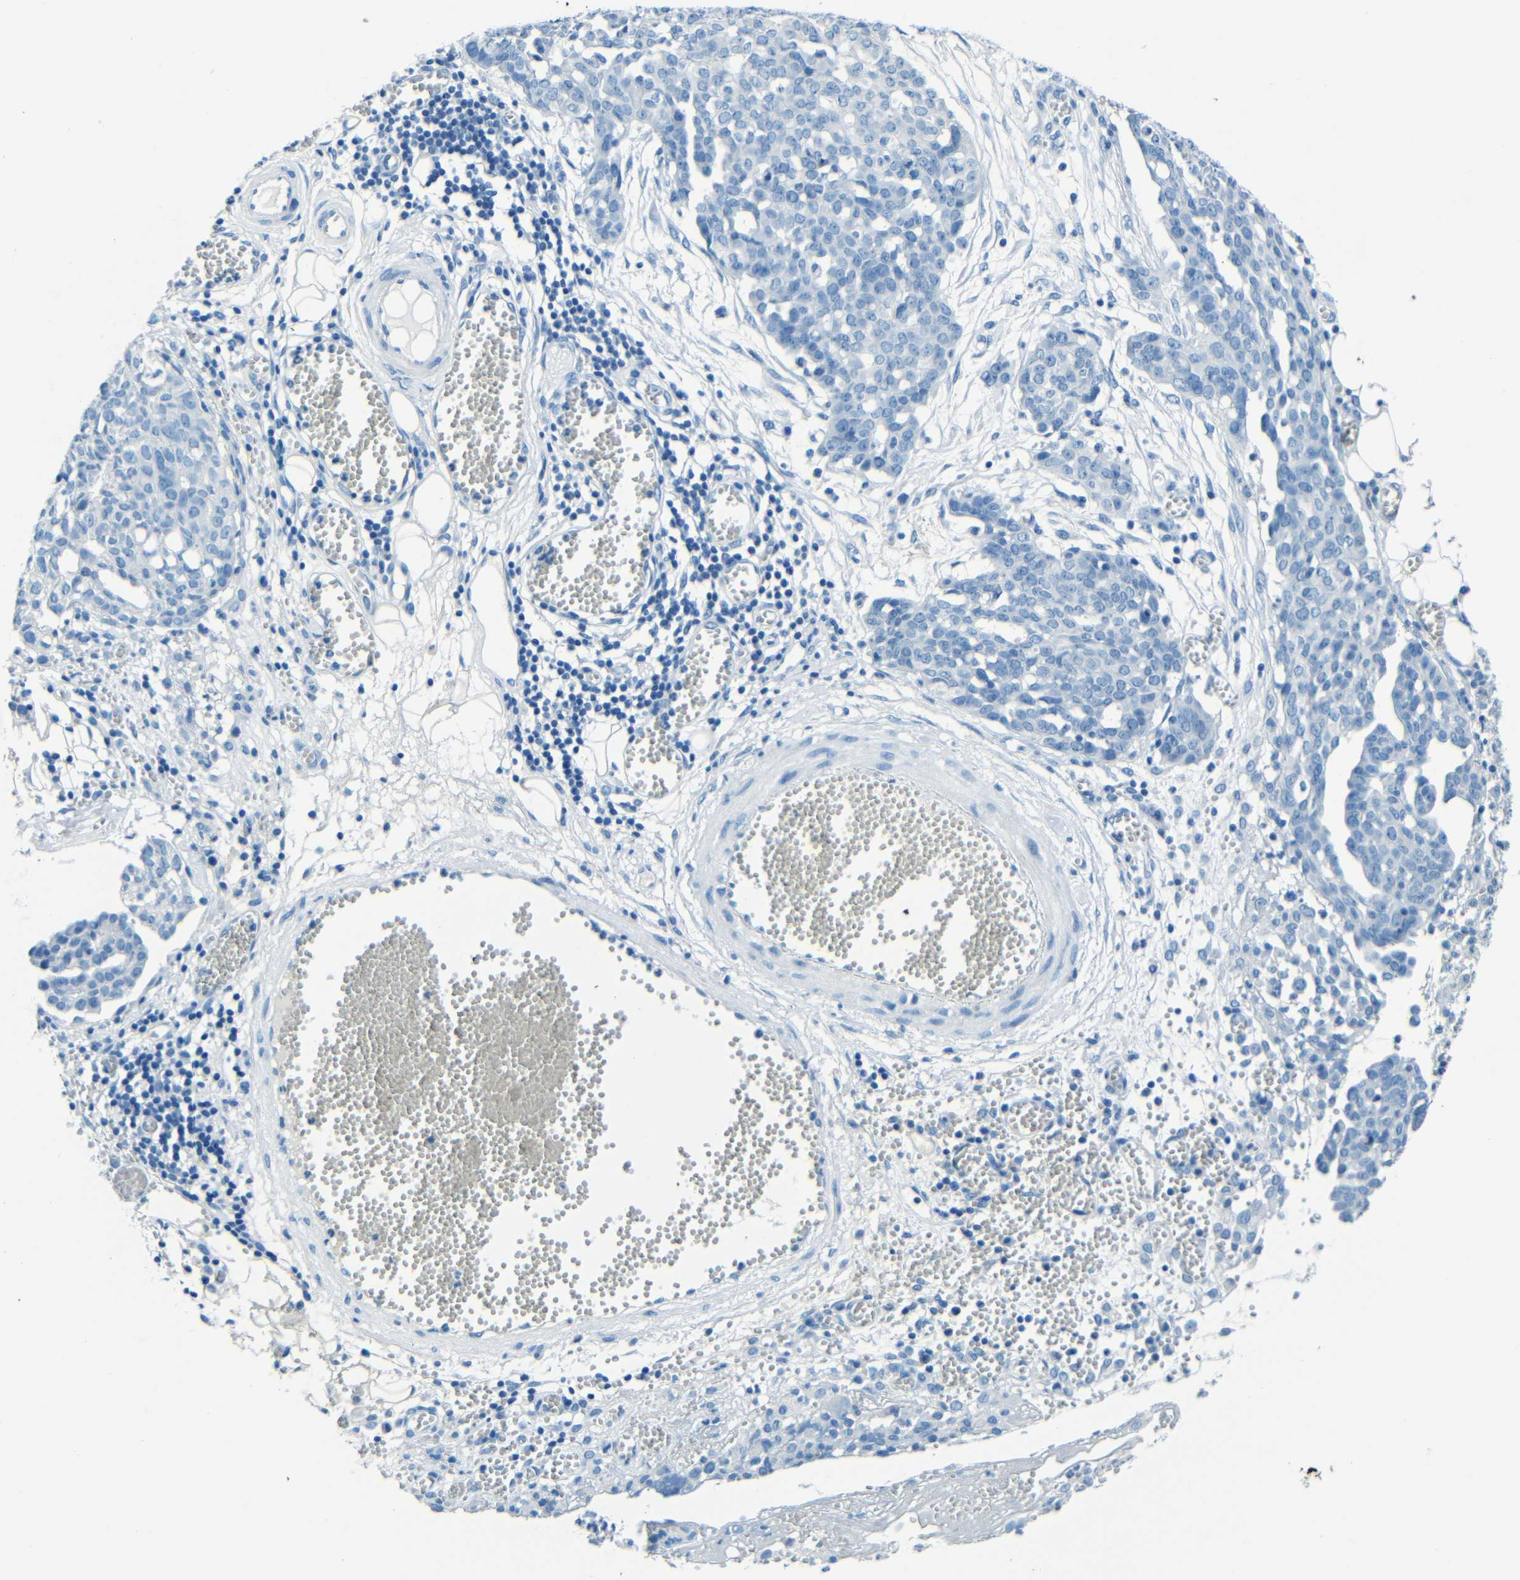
{"staining": {"intensity": "negative", "quantity": "none", "location": "none"}, "tissue": "ovarian cancer", "cell_type": "Tumor cells", "image_type": "cancer", "snomed": [{"axis": "morphology", "description": "Cystadenocarcinoma, serous, NOS"}, {"axis": "topography", "description": "Soft tissue"}, {"axis": "topography", "description": "Ovary"}], "caption": "The micrograph displays no significant expression in tumor cells of serous cystadenocarcinoma (ovarian).", "gene": "FBN2", "patient": {"sex": "female", "age": 57}}